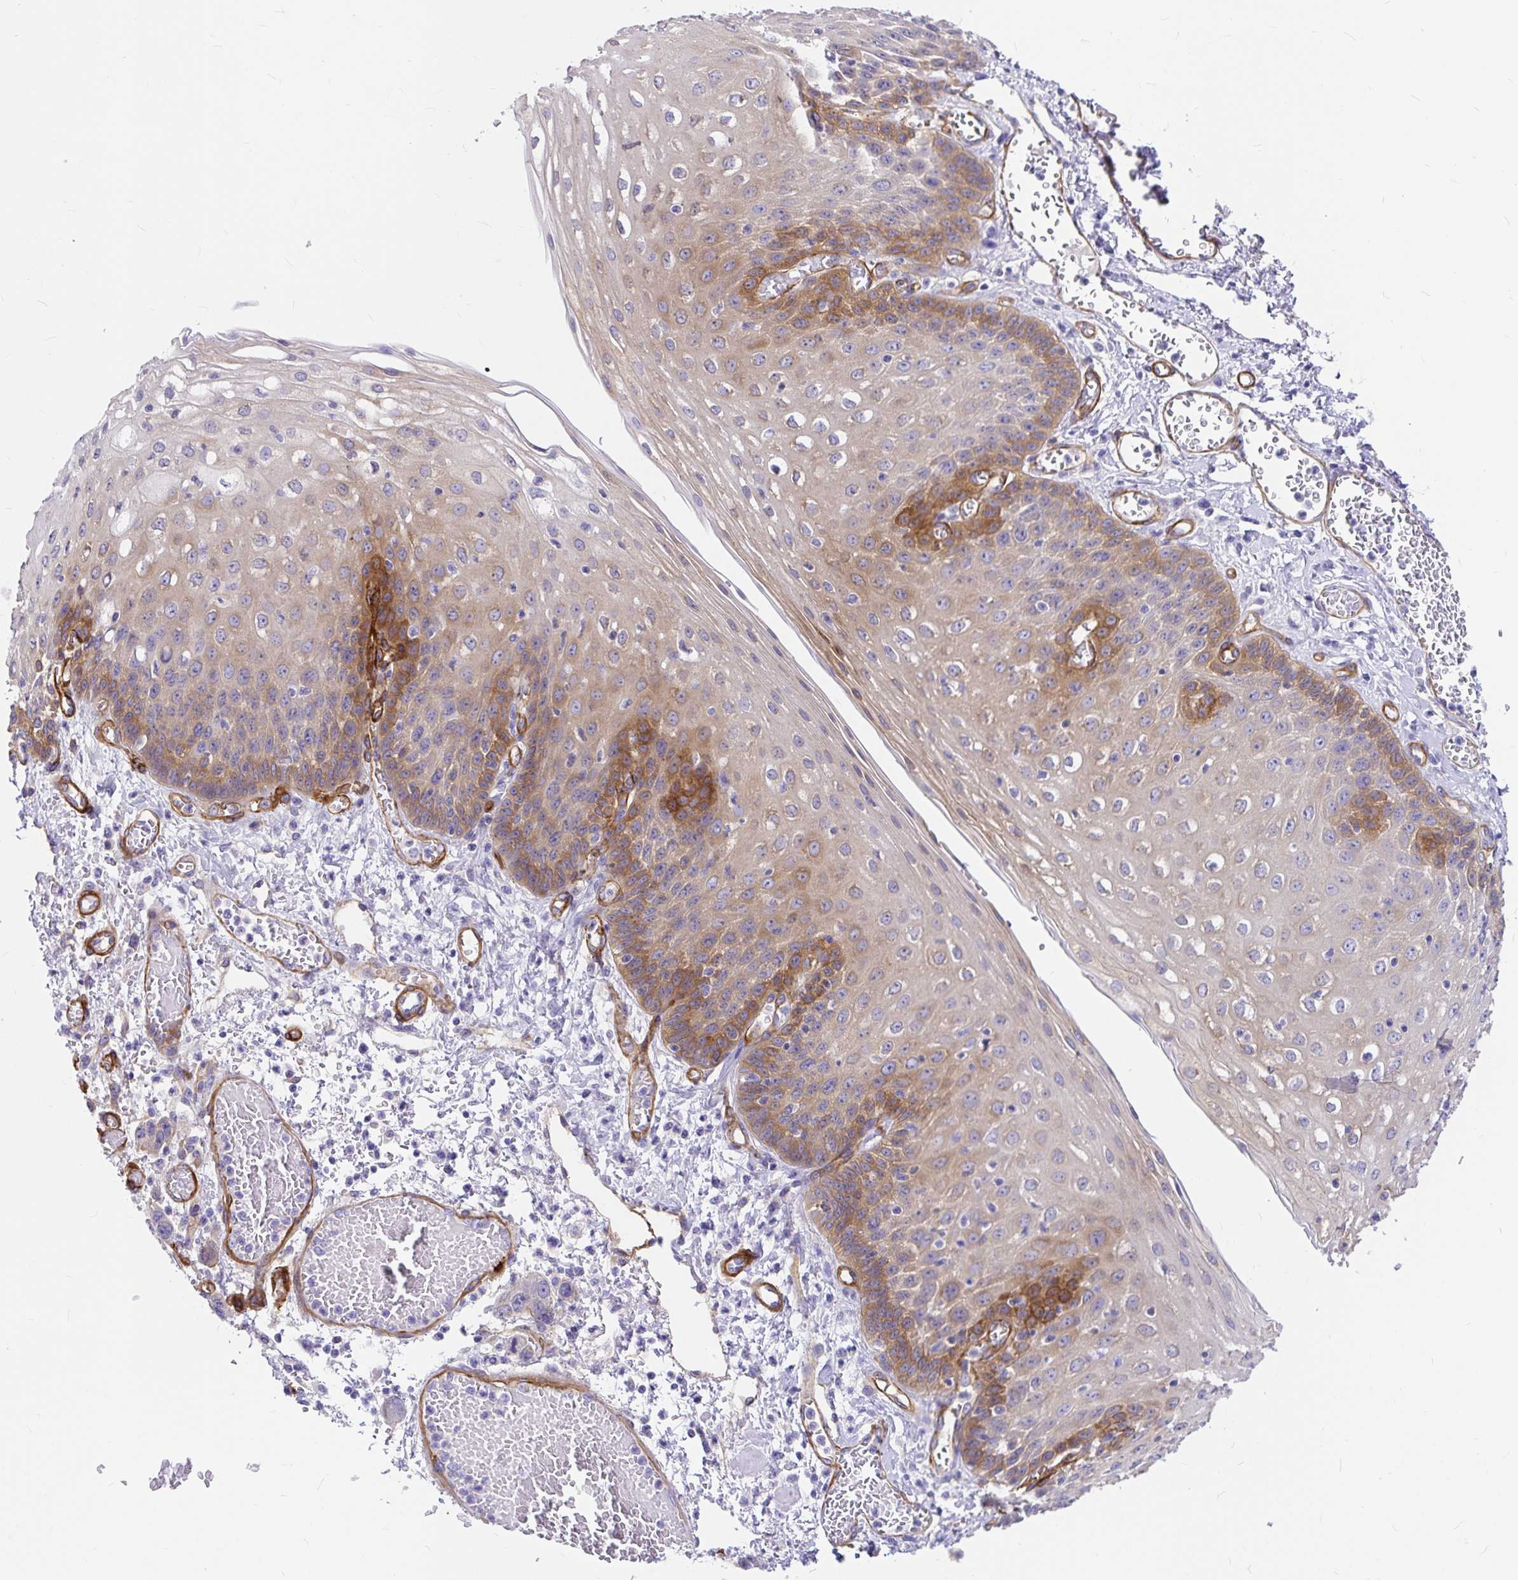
{"staining": {"intensity": "moderate", "quantity": "25%-75%", "location": "cytoplasmic/membranous"}, "tissue": "esophagus", "cell_type": "Squamous epithelial cells", "image_type": "normal", "snomed": [{"axis": "morphology", "description": "Normal tissue, NOS"}, {"axis": "morphology", "description": "Adenocarcinoma, NOS"}, {"axis": "topography", "description": "Esophagus"}], "caption": "Esophagus stained with immunohistochemistry (IHC) shows moderate cytoplasmic/membranous expression in approximately 25%-75% of squamous epithelial cells. The protein is stained brown, and the nuclei are stained in blue (DAB IHC with brightfield microscopy, high magnification).", "gene": "MYO1B", "patient": {"sex": "male", "age": 81}}